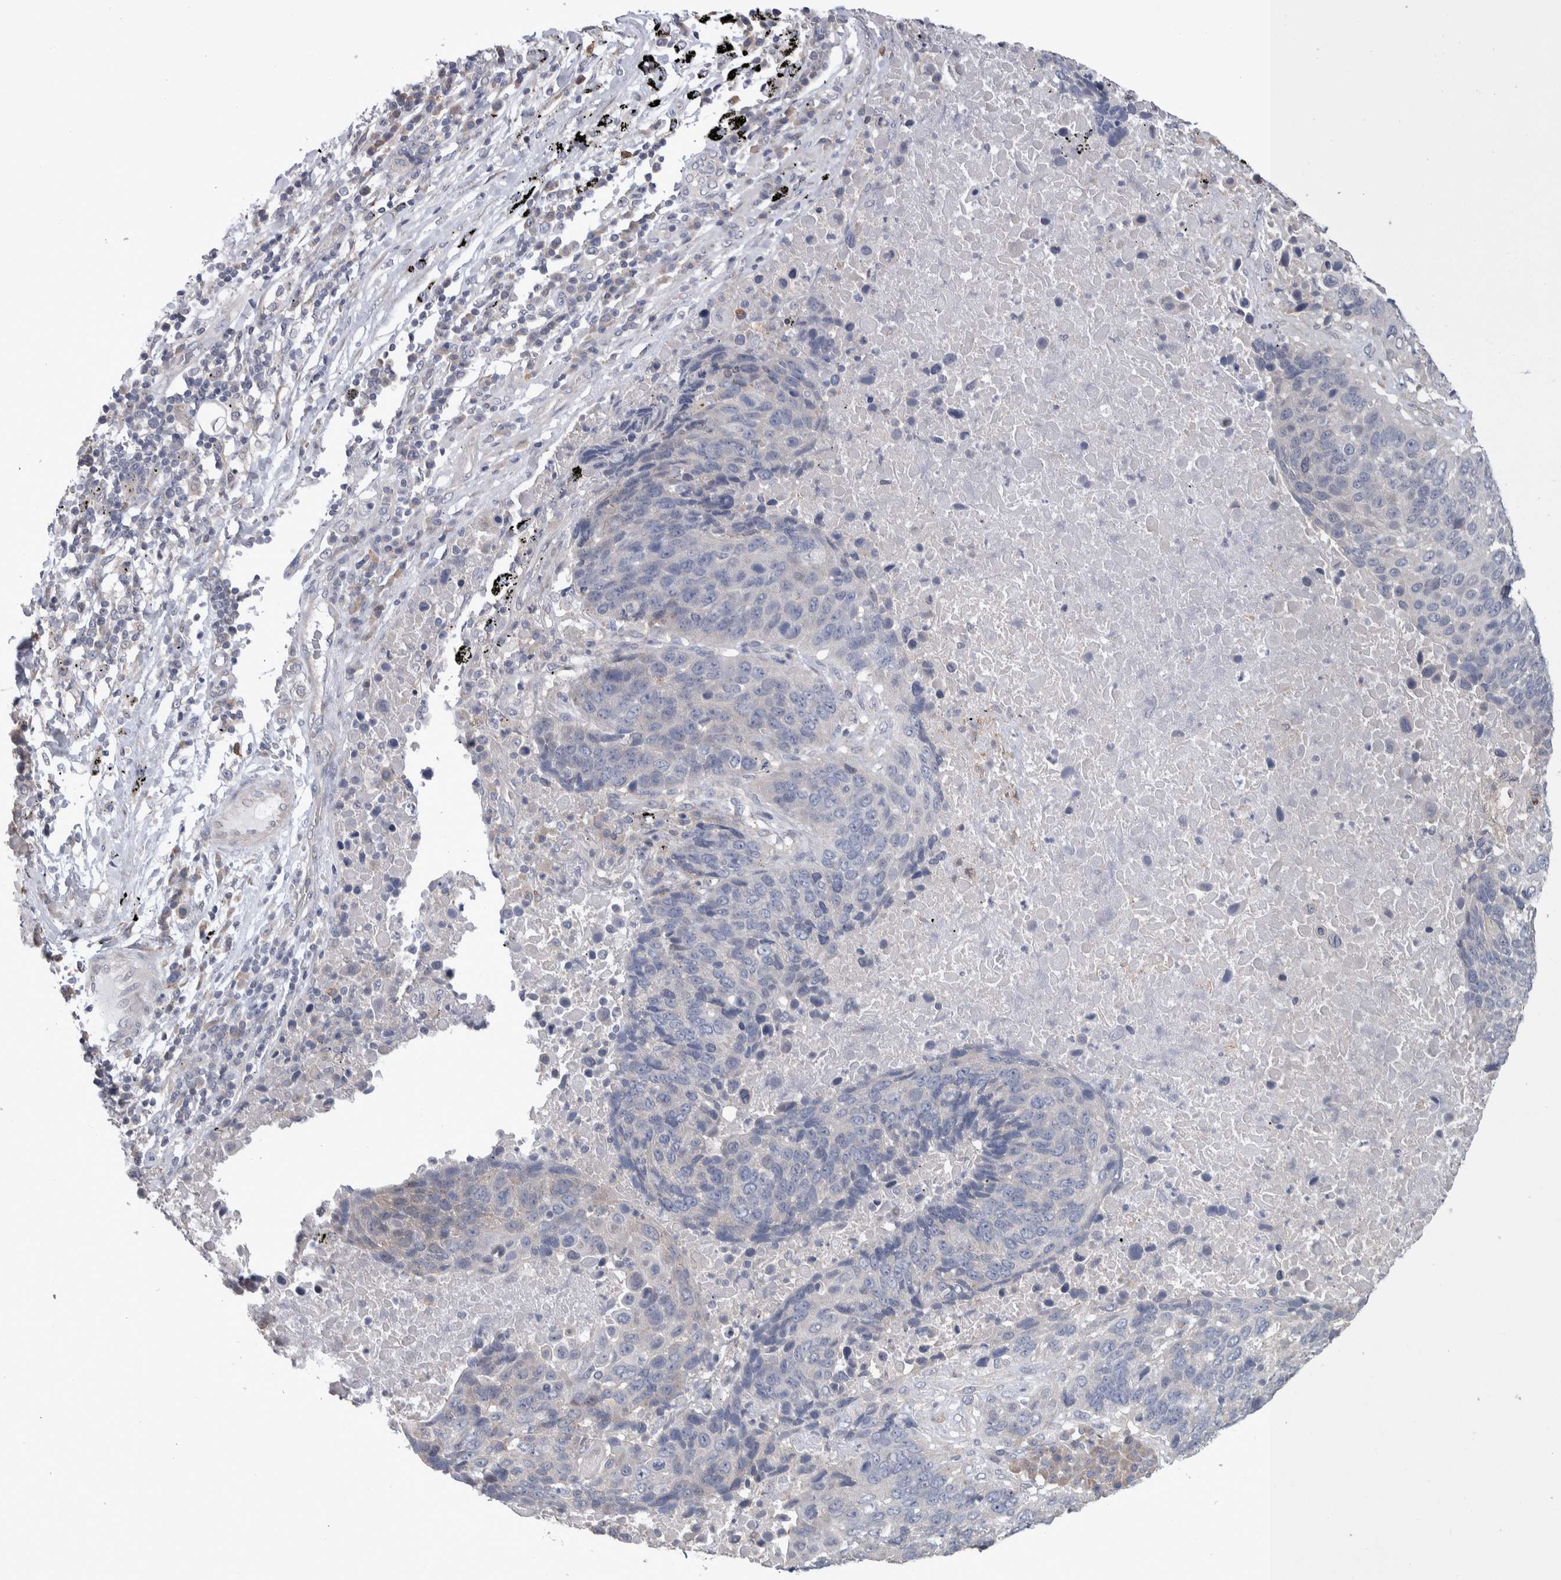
{"staining": {"intensity": "negative", "quantity": "none", "location": "none"}, "tissue": "lung cancer", "cell_type": "Tumor cells", "image_type": "cancer", "snomed": [{"axis": "morphology", "description": "Squamous cell carcinoma, NOS"}, {"axis": "topography", "description": "Lung"}], "caption": "This is an immunohistochemistry photomicrograph of lung cancer. There is no staining in tumor cells.", "gene": "IBTK", "patient": {"sex": "male", "age": 66}}